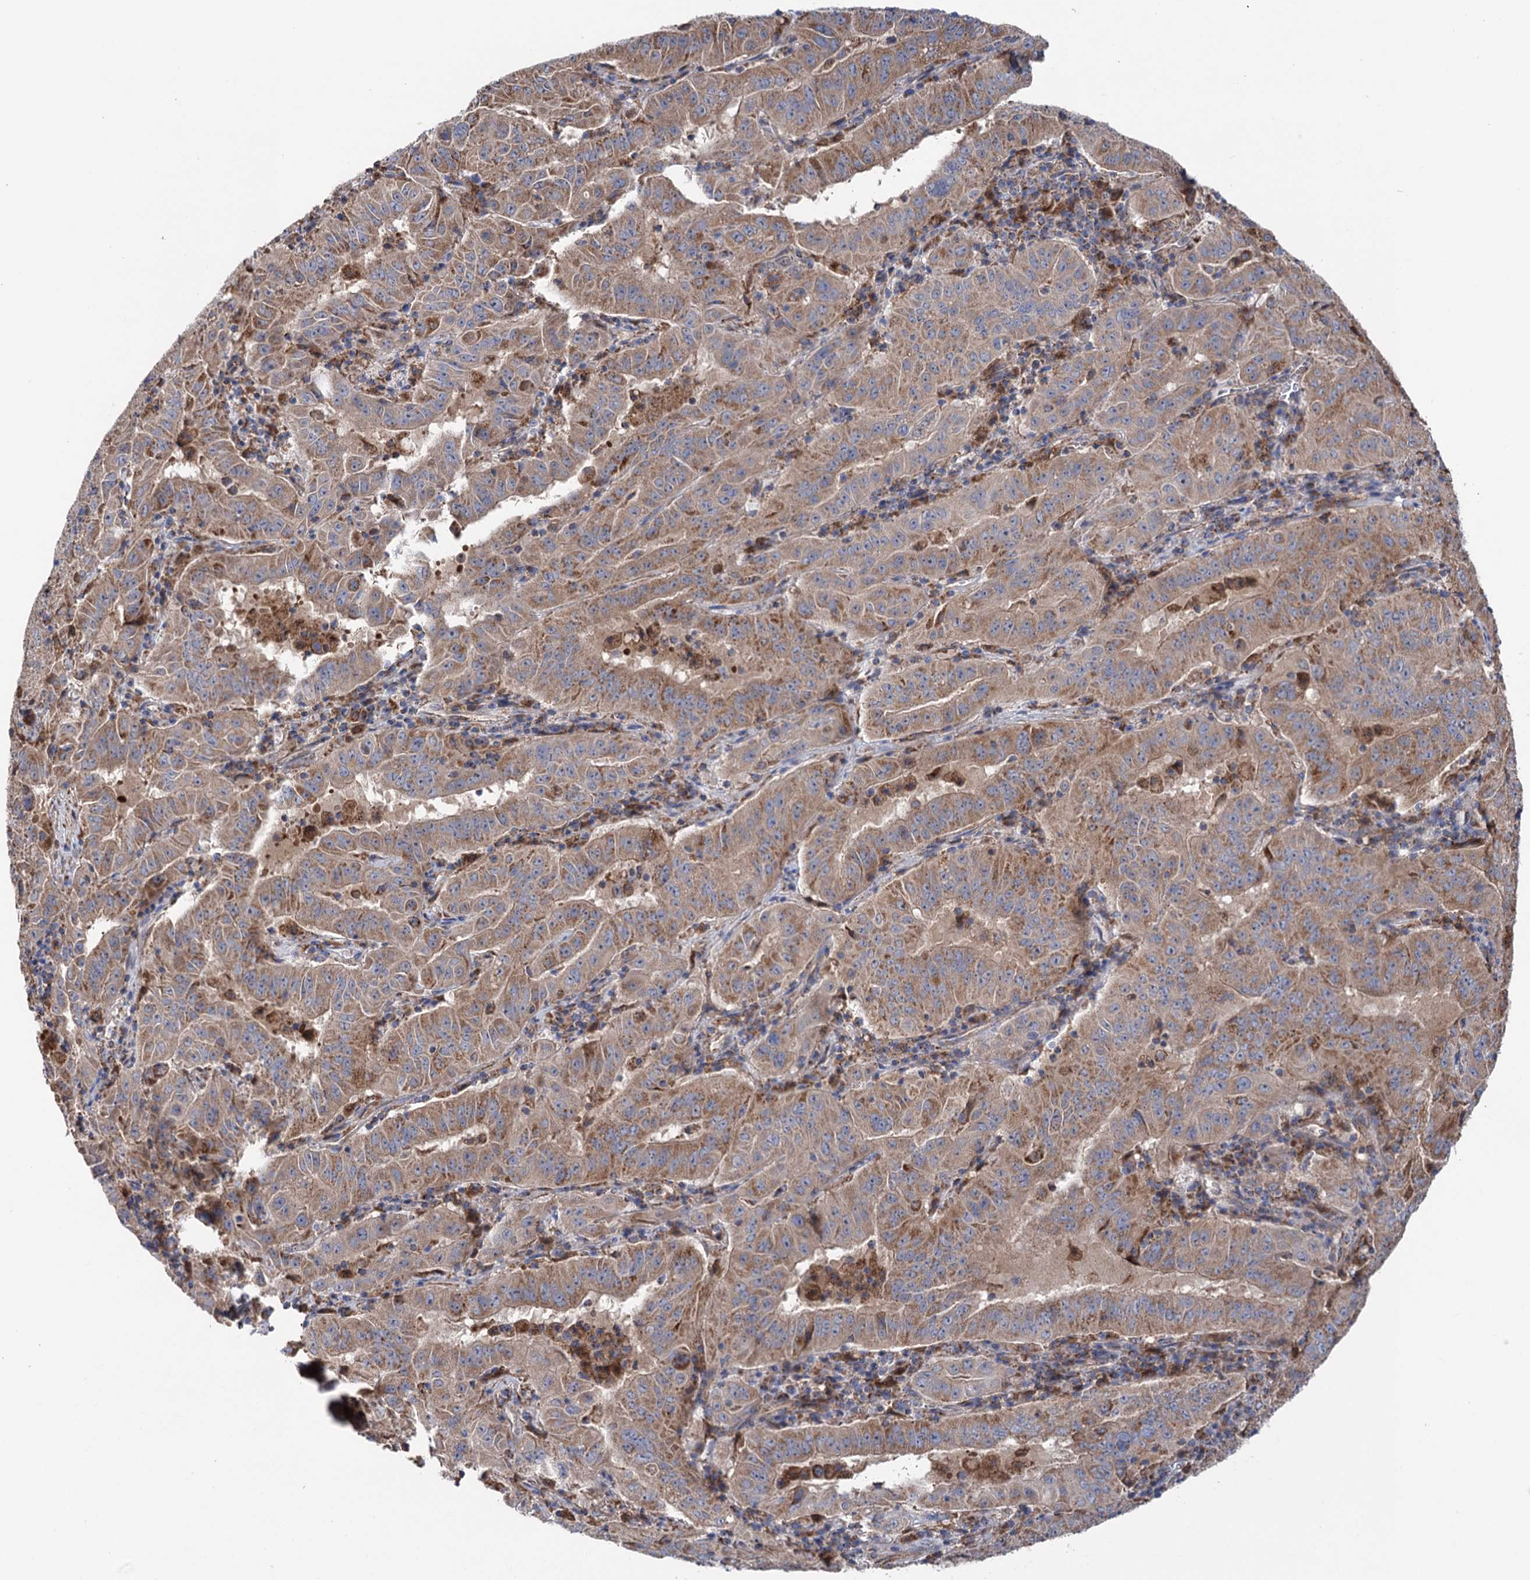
{"staining": {"intensity": "moderate", "quantity": ">75%", "location": "cytoplasmic/membranous"}, "tissue": "pancreatic cancer", "cell_type": "Tumor cells", "image_type": "cancer", "snomed": [{"axis": "morphology", "description": "Adenocarcinoma, NOS"}, {"axis": "topography", "description": "Pancreas"}], "caption": "Tumor cells show medium levels of moderate cytoplasmic/membranous positivity in about >75% of cells in human pancreatic cancer.", "gene": "SUCLA2", "patient": {"sex": "male", "age": 63}}